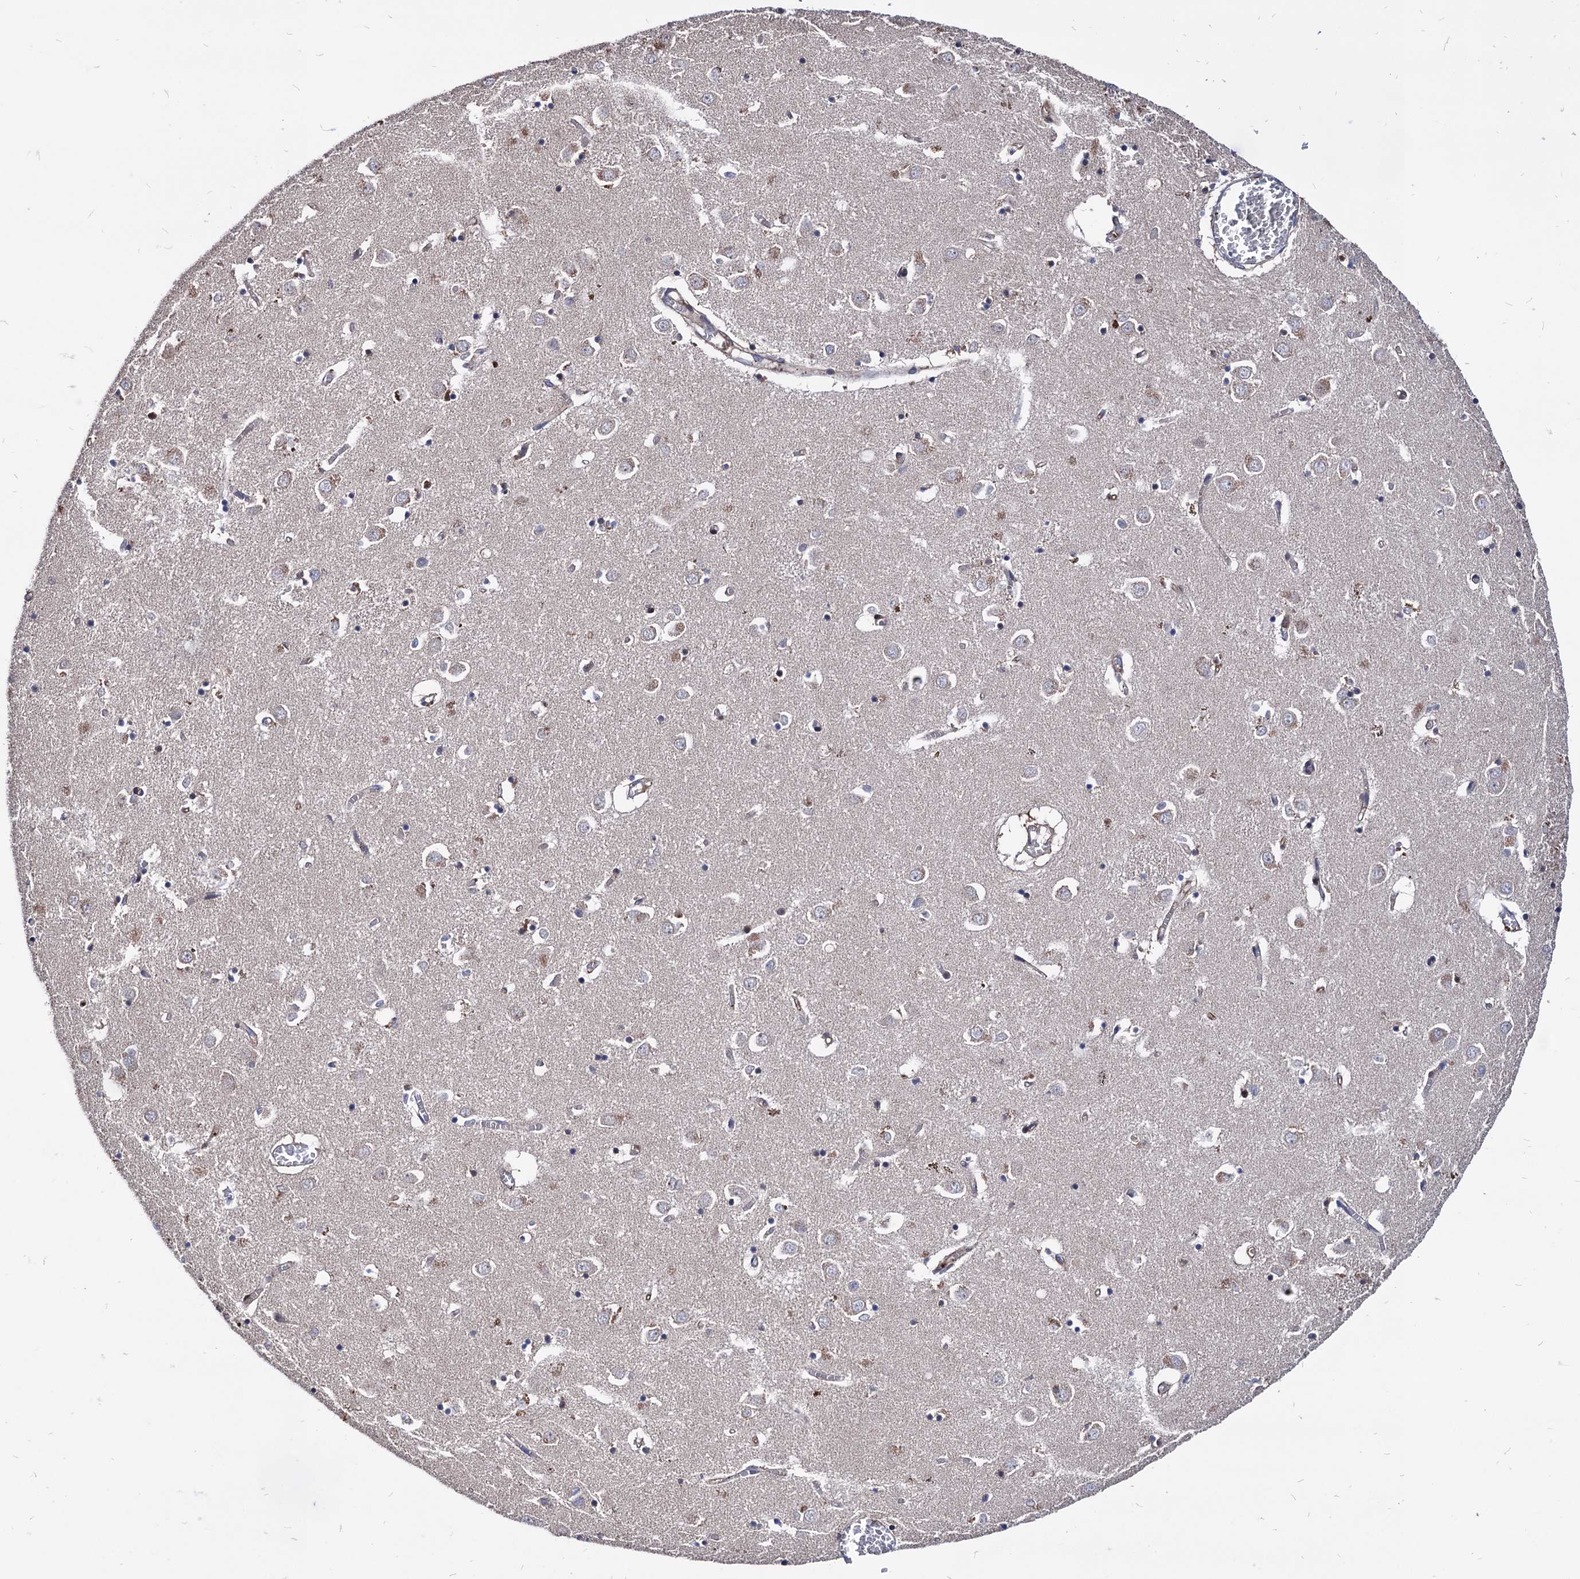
{"staining": {"intensity": "negative", "quantity": "none", "location": "none"}, "tissue": "caudate", "cell_type": "Glial cells", "image_type": "normal", "snomed": [{"axis": "morphology", "description": "Normal tissue, NOS"}, {"axis": "topography", "description": "Lateral ventricle wall"}], "caption": "The image shows no staining of glial cells in unremarkable caudate.", "gene": "CPPED1", "patient": {"sex": "male", "age": 70}}